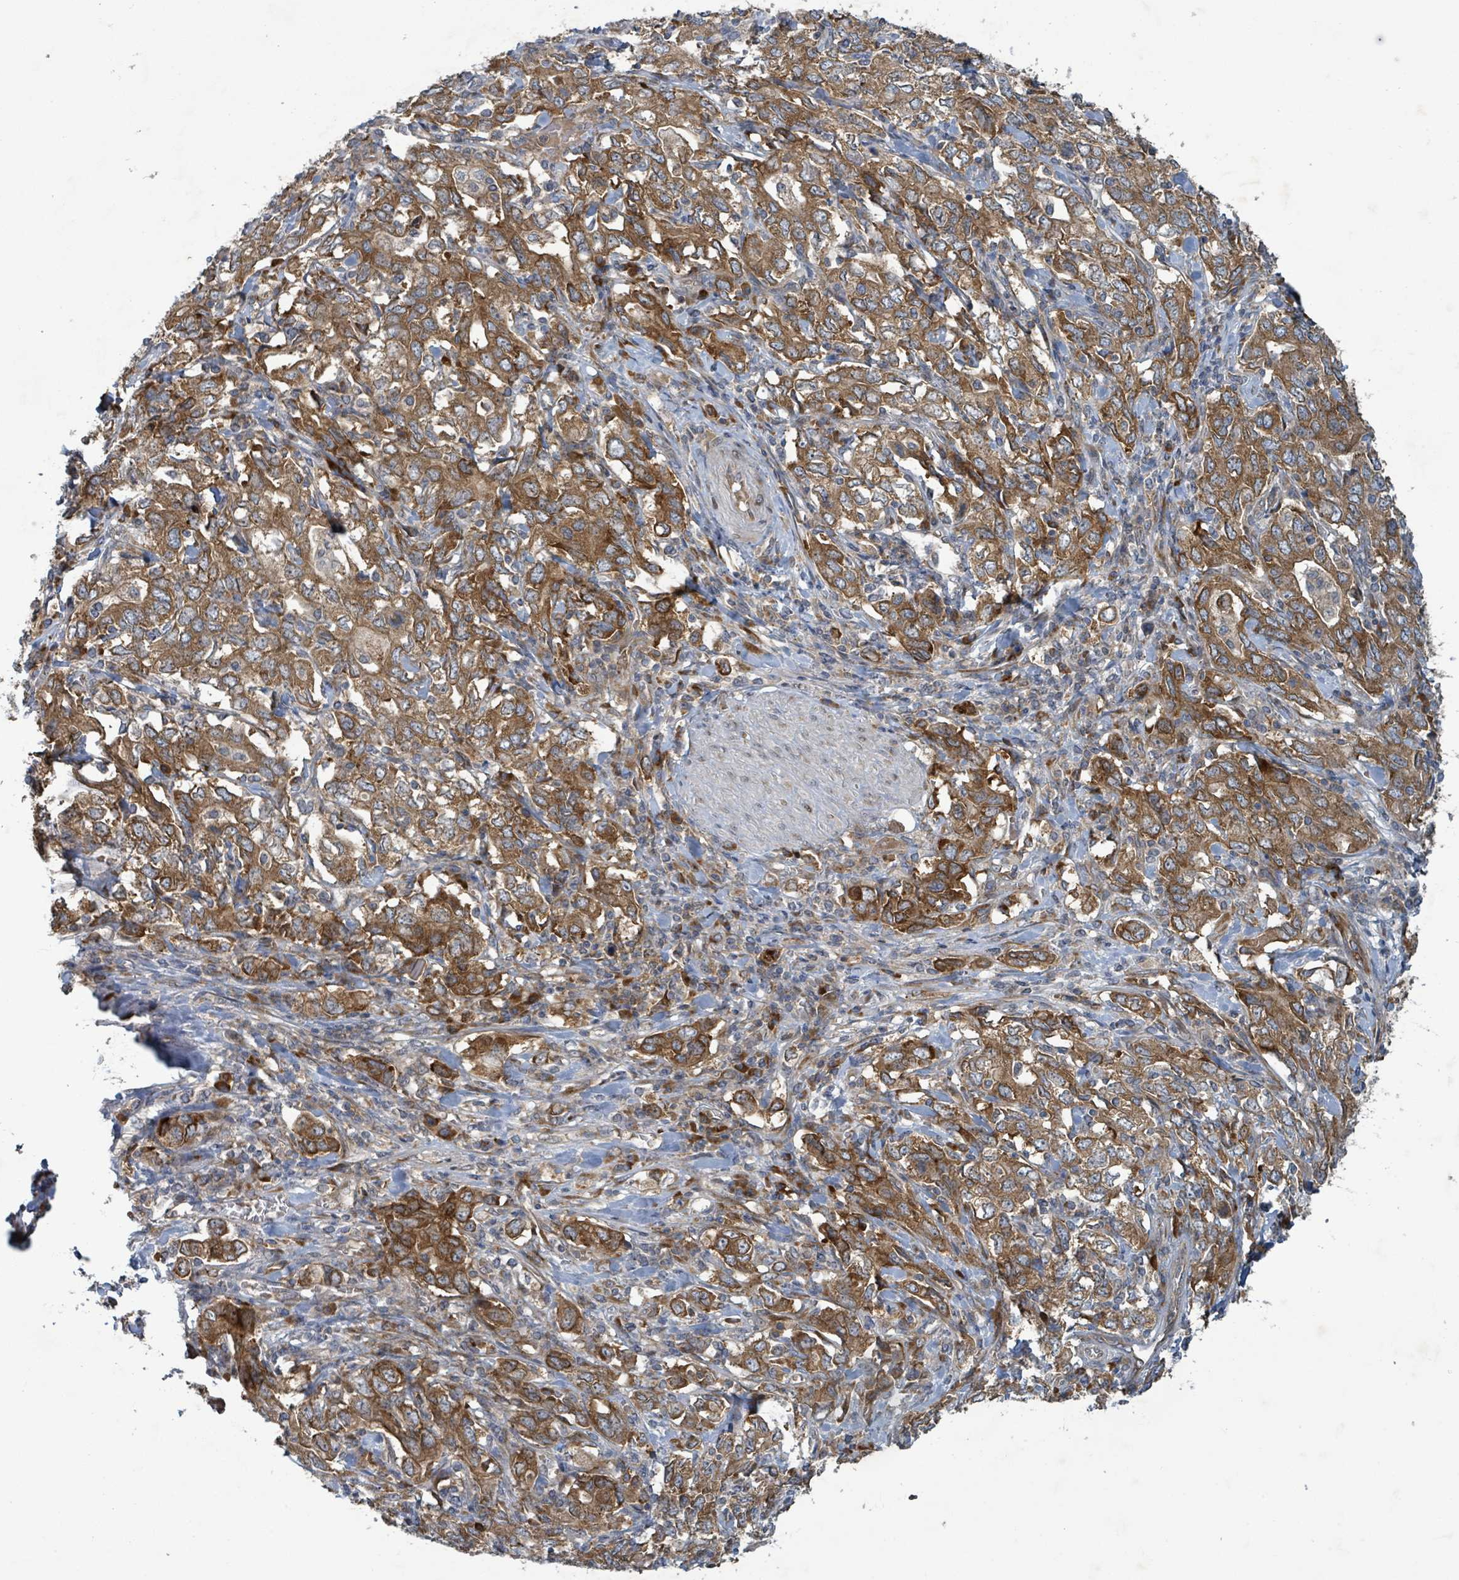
{"staining": {"intensity": "strong", "quantity": ">75%", "location": "cytoplasmic/membranous"}, "tissue": "stomach cancer", "cell_type": "Tumor cells", "image_type": "cancer", "snomed": [{"axis": "morphology", "description": "Adenocarcinoma, NOS"}, {"axis": "topography", "description": "Stomach, upper"}, {"axis": "topography", "description": "Stomach"}], "caption": "This is a photomicrograph of IHC staining of adenocarcinoma (stomach), which shows strong expression in the cytoplasmic/membranous of tumor cells.", "gene": "OR51E1", "patient": {"sex": "male", "age": 62}}